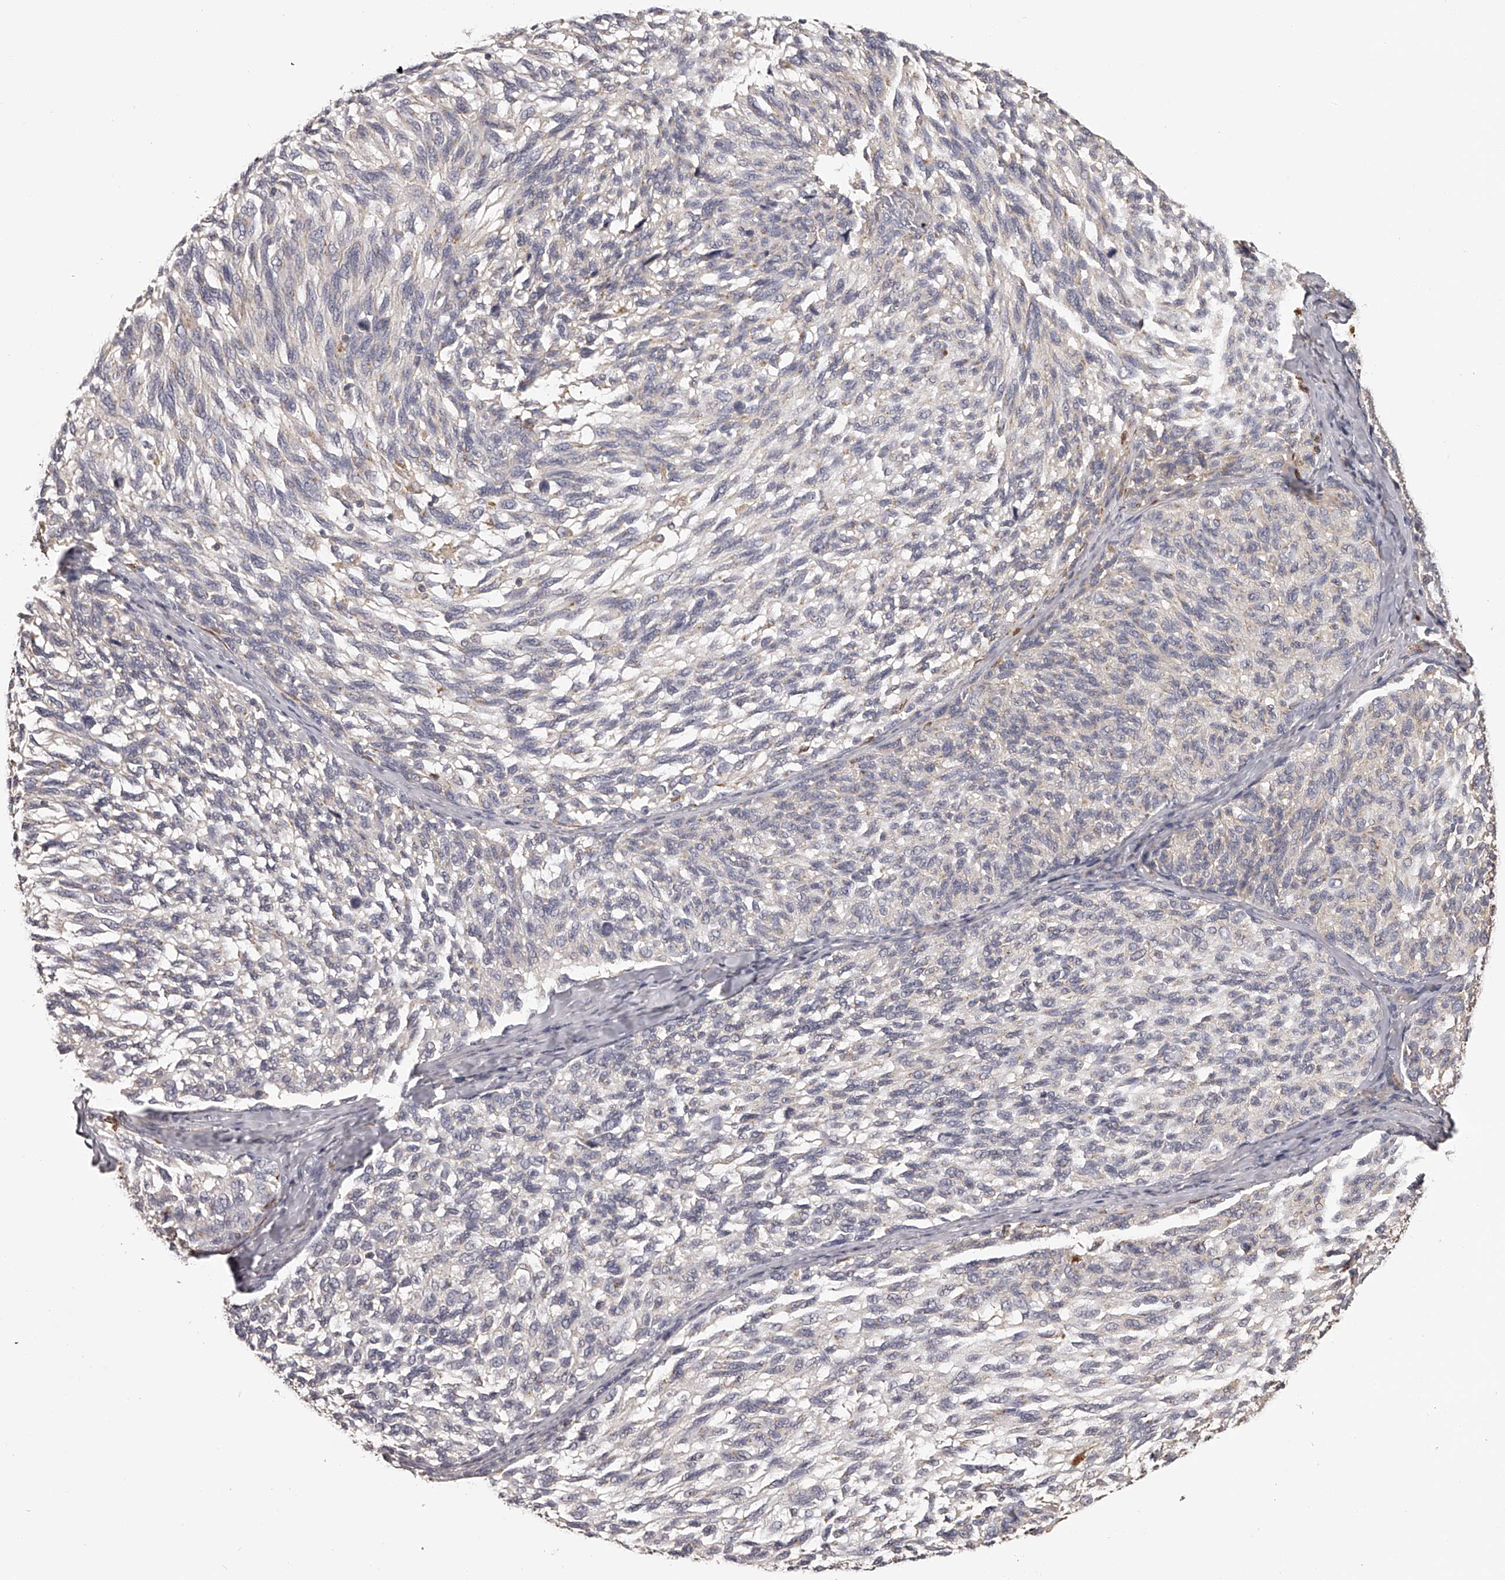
{"staining": {"intensity": "weak", "quantity": "25%-75%", "location": "cytoplasmic/membranous"}, "tissue": "melanoma", "cell_type": "Tumor cells", "image_type": "cancer", "snomed": [{"axis": "morphology", "description": "Malignant melanoma, NOS"}, {"axis": "topography", "description": "Skin"}], "caption": "This is a micrograph of immunohistochemistry (IHC) staining of melanoma, which shows weak staining in the cytoplasmic/membranous of tumor cells.", "gene": "TNN", "patient": {"sex": "female", "age": 73}}